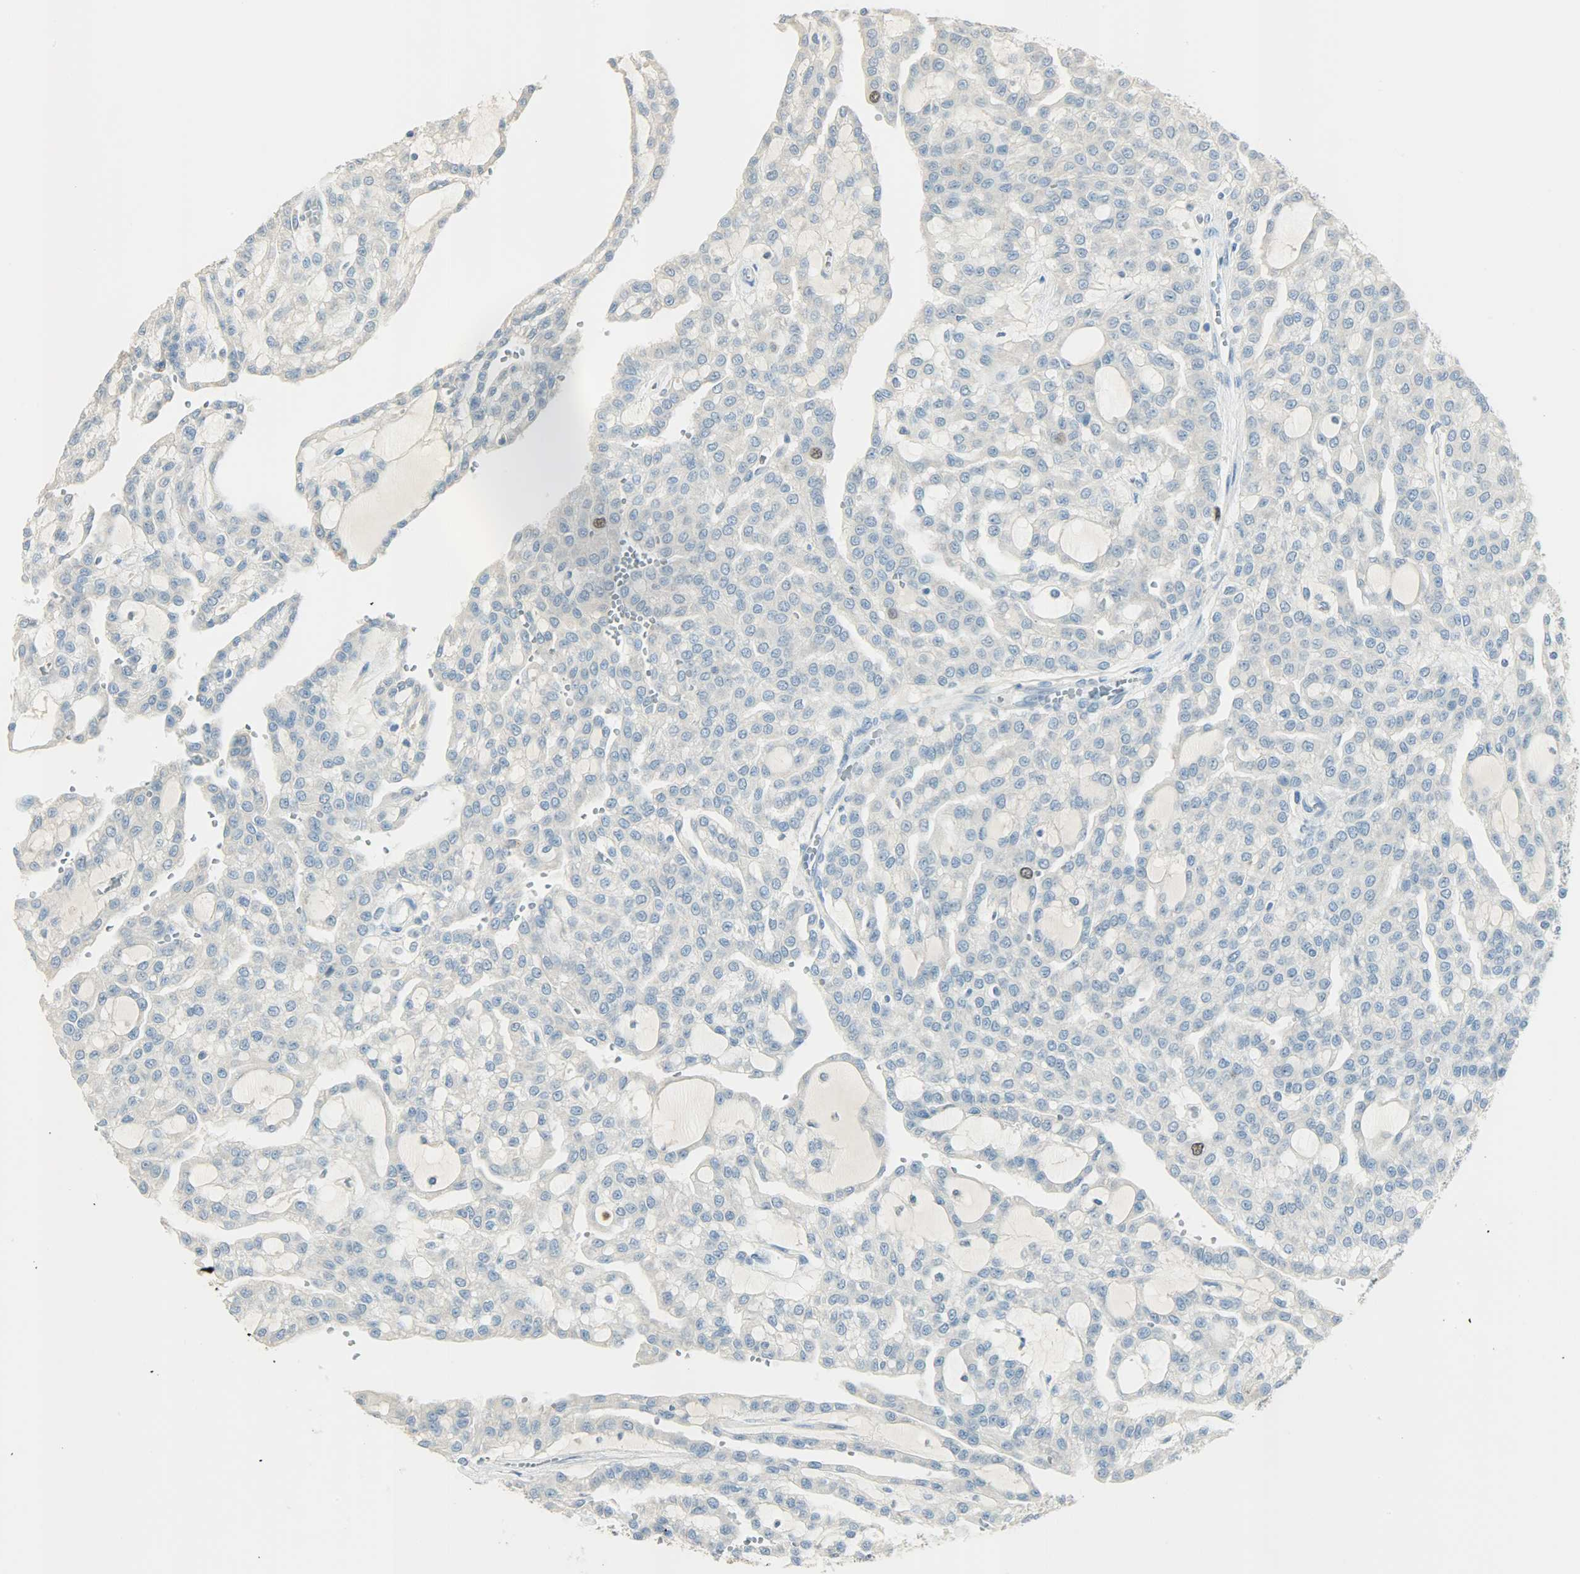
{"staining": {"intensity": "moderate", "quantity": "<25%", "location": "nuclear"}, "tissue": "renal cancer", "cell_type": "Tumor cells", "image_type": "cancer", "snomed": [{"axis": "morphology", "description": "Adenocarcinoma, NOS"}, {"axis": "topography", "description": "Kidney"}], "caption": "A histopathology image of human adenocarcinoma (renal) stained for a protein displays moderate nuclear brown staining in tumor cells.", "gene": "TPX2", "patient": {"sex": "male", "age": 63}}